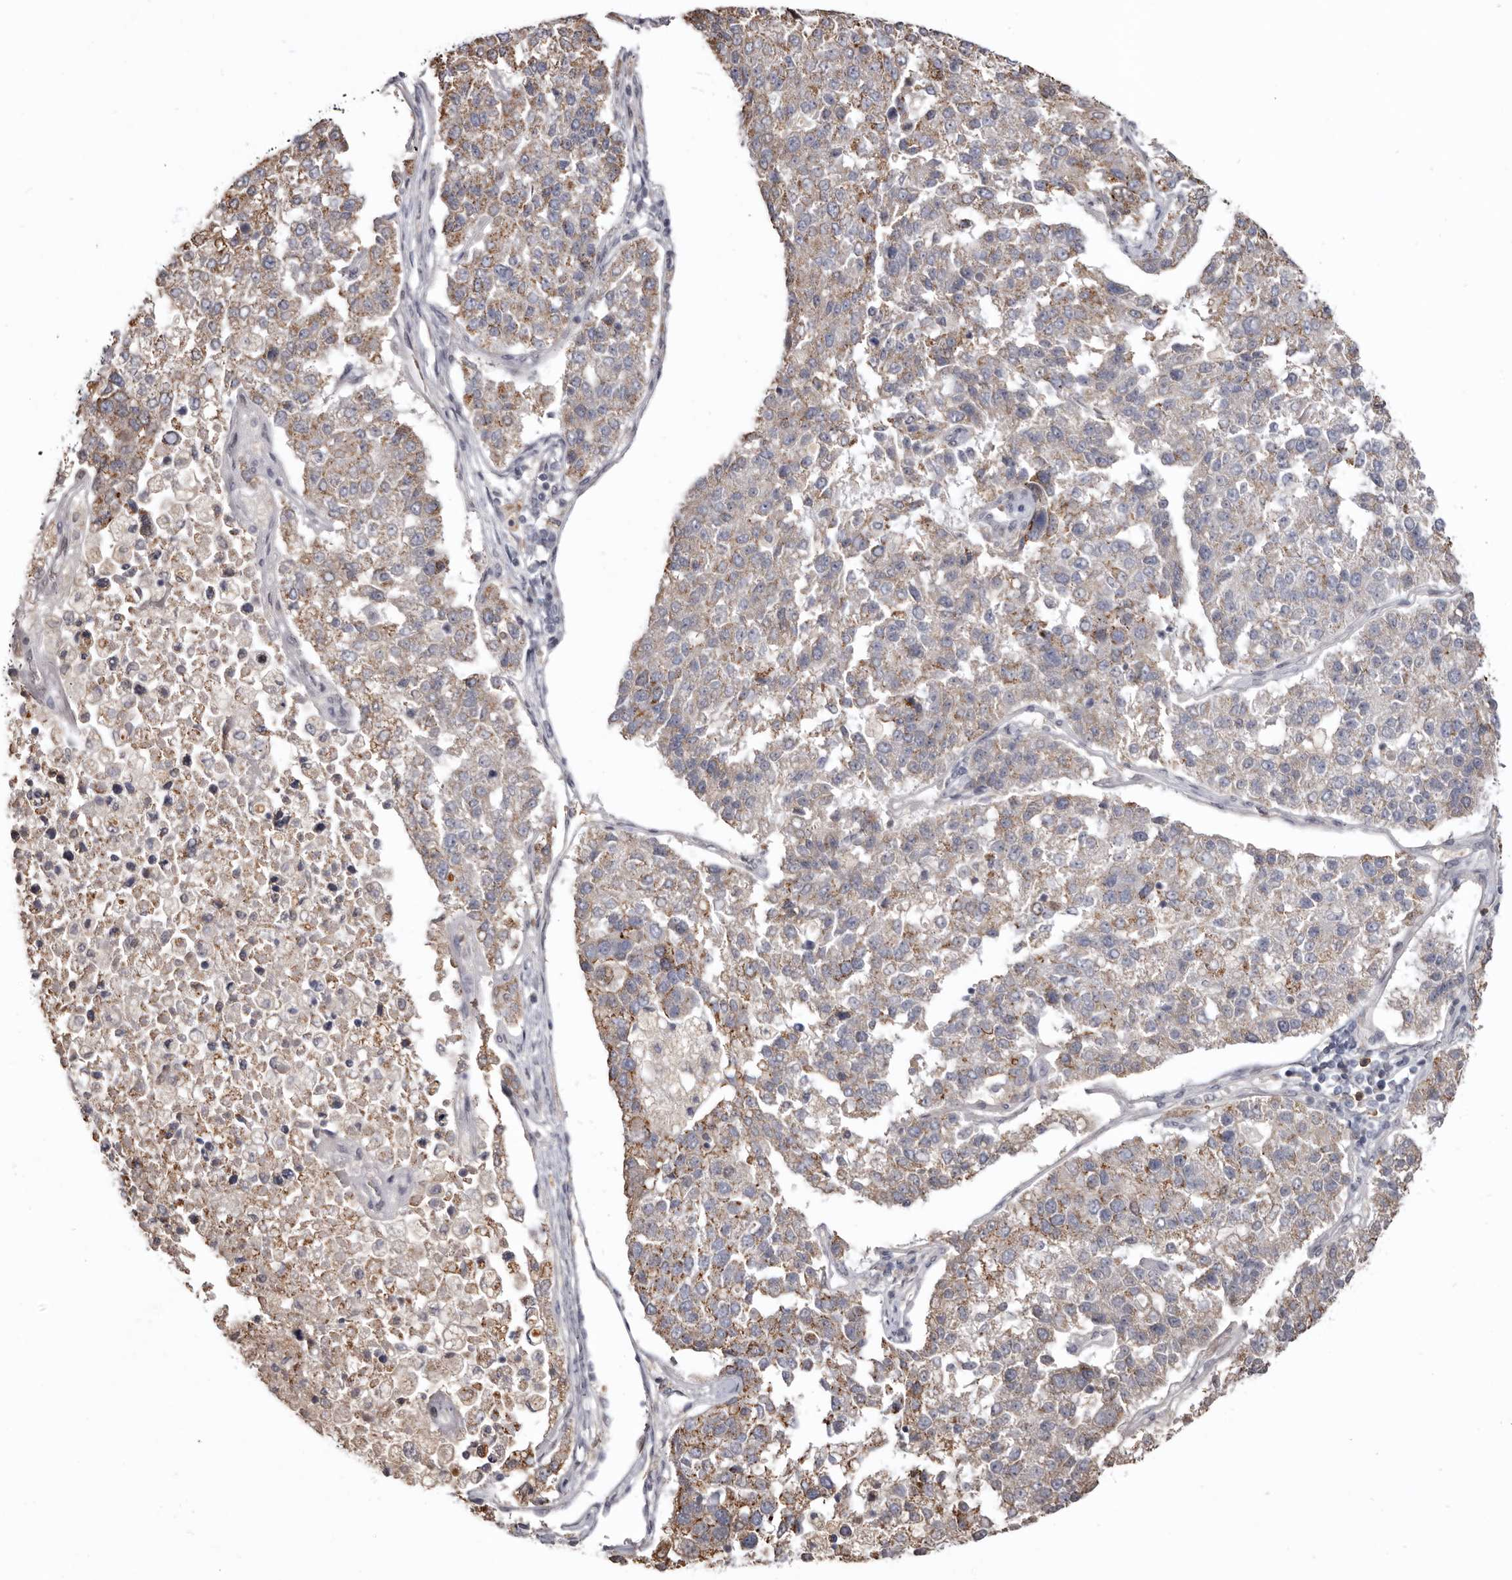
{"staining": {"intensity": "moderate", "quantity": "25%-75%", "location": "cytoplasmic/membranous"}, "tissue": "pancreatic cancer", "cell_type": "Tumor cells", "image_type": "cancer", "snomed": [{"axis": "morphology", "description": "Adenocarcinoma, NOS"}, {"axis": "topography", "description": "Pancreas"}], "caption": "This is an image of immunohistochemistry (IHC) staining of pancreatic cancer, which shows moderate positivity in the cytoplasmic/membranous of tumor cells.", "gene": "CGN", "patient": {"sex": "female", "age": 61}}